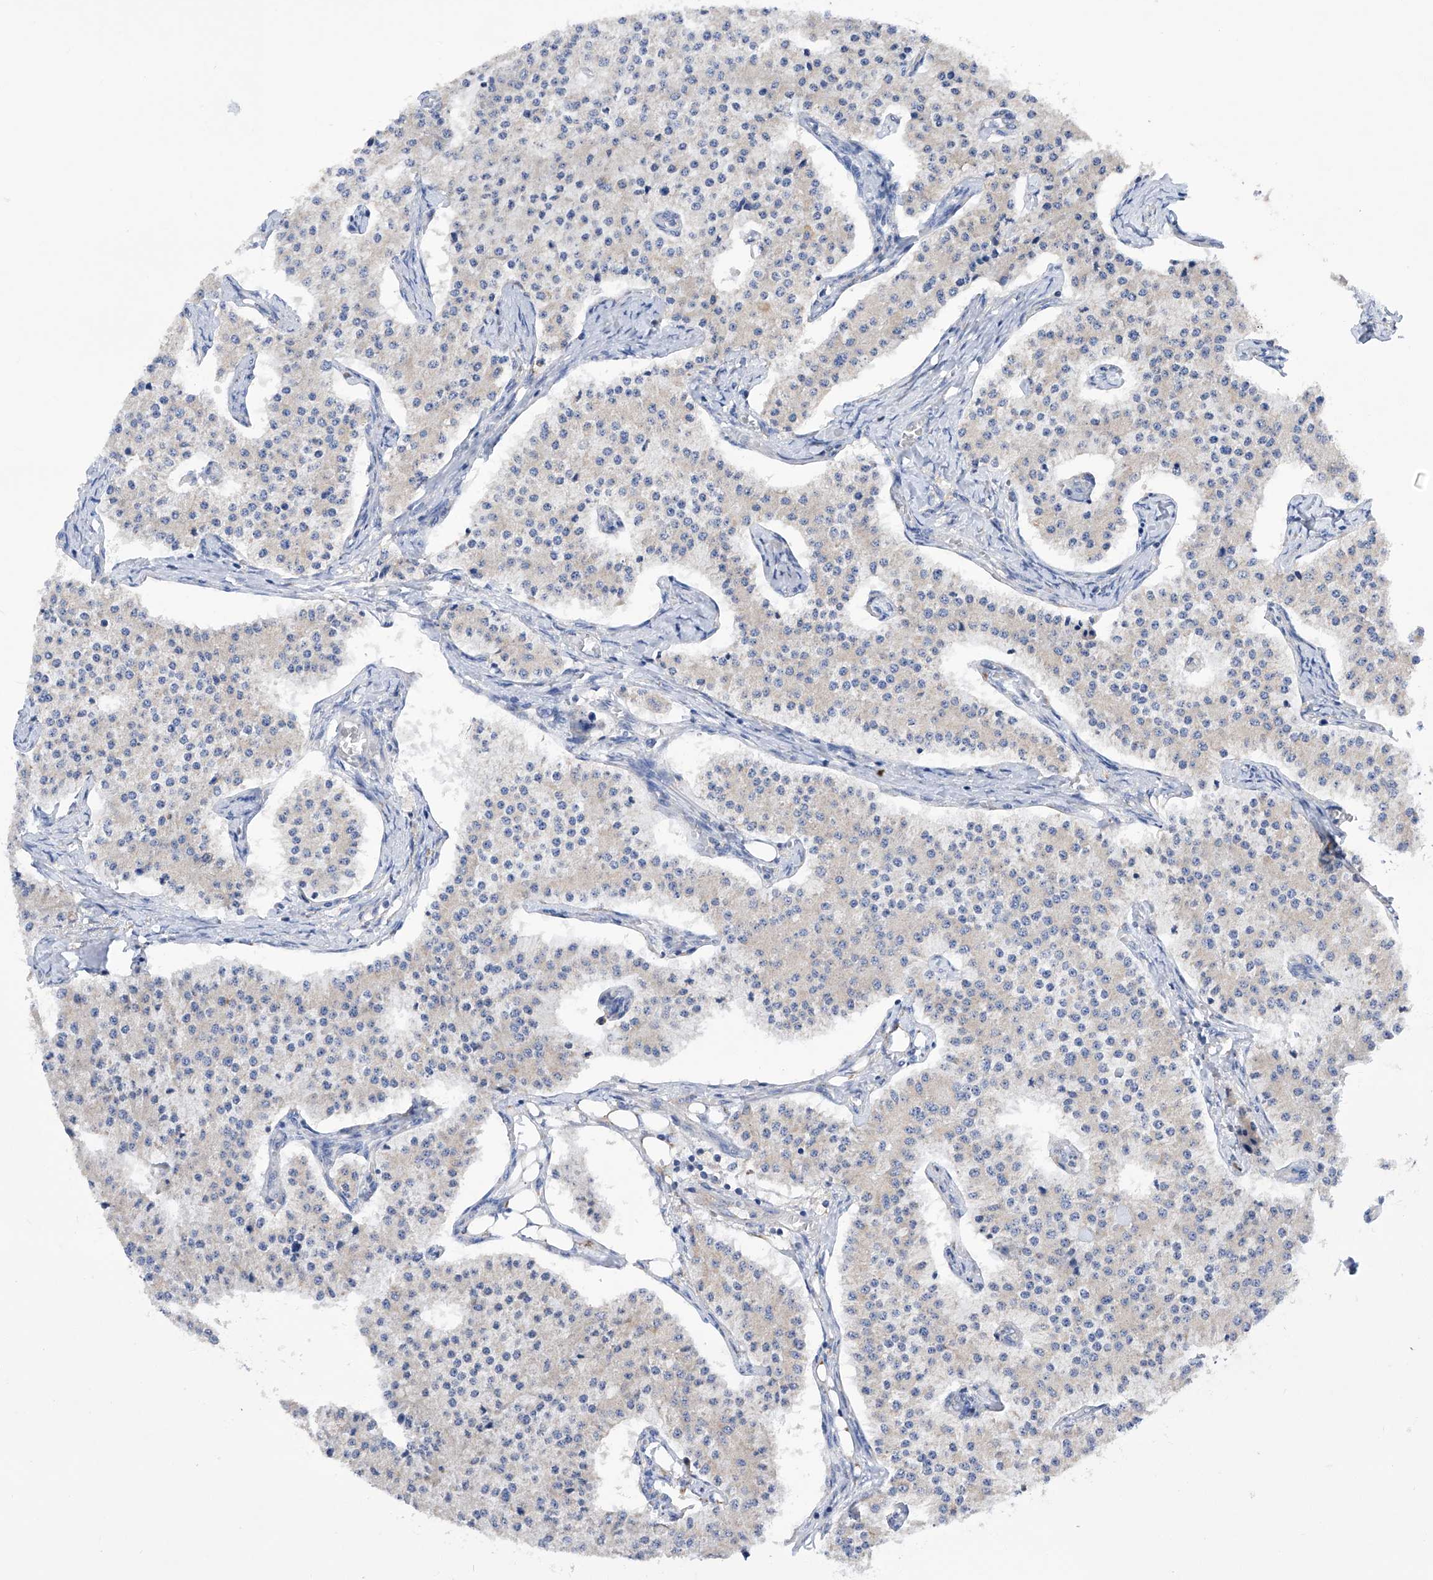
{"staining": {"intensity": "negative", "quantity": "none", "location": "none"}, "tissue": "carcinoid", "cell_type": "Tumor cells", "image_type": "cancer", "snomed": [{"axis": "morphology", "description": "Carcinoid, malignant, NOS"}, {"axis": "topography", "description": "Colon"}], "caption": "An immunohistochemistry photomicrograph of carcinoid (malignant) is shown. There is no staining in tumor cells of carcinoid (malignant).", "gene": "SPATA20", "patient": {"sex": "female", "age": 52}}